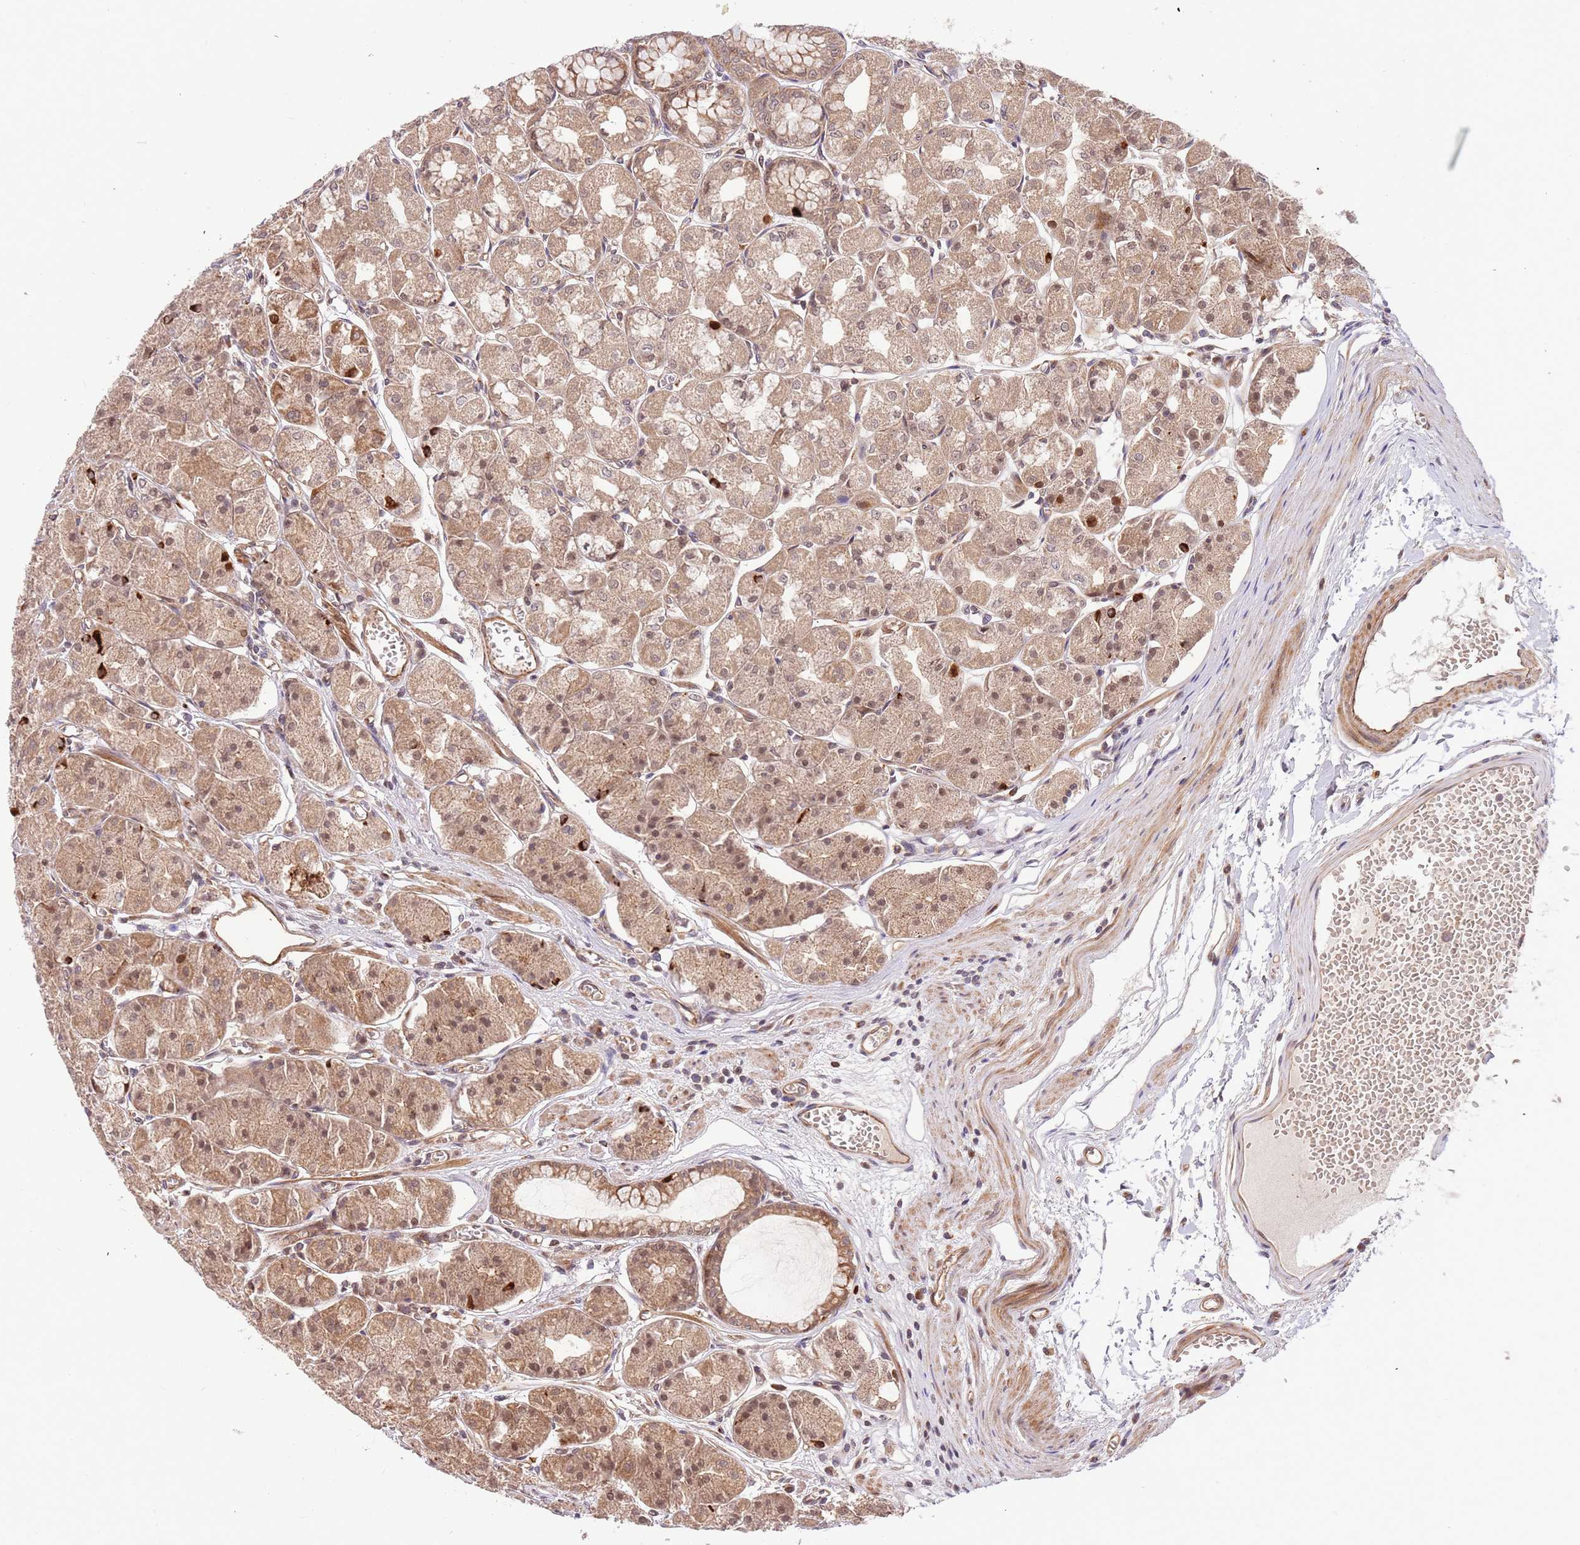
{"staining": {"intensity": "strong", "quantity": "25%-75%", "location": "cytoplasmic/membranous"}, "tissue": "stomach", "cell_type": "Glandular cells", "image_type": "normal", "snomed": [{"axis": "morphology", "description": "Normal tissue, NOS"}, {"axis": "topography", "description": "Stomach"}], "caption": "Immunohistochemistry (IHC) of normal human stomach reveals high levels of strong cytoplasmic/membranous staining in about 25%-75% of glandular cells.", "gene": "HAUS3", "patient": {"sex": "male", "age": 55}}